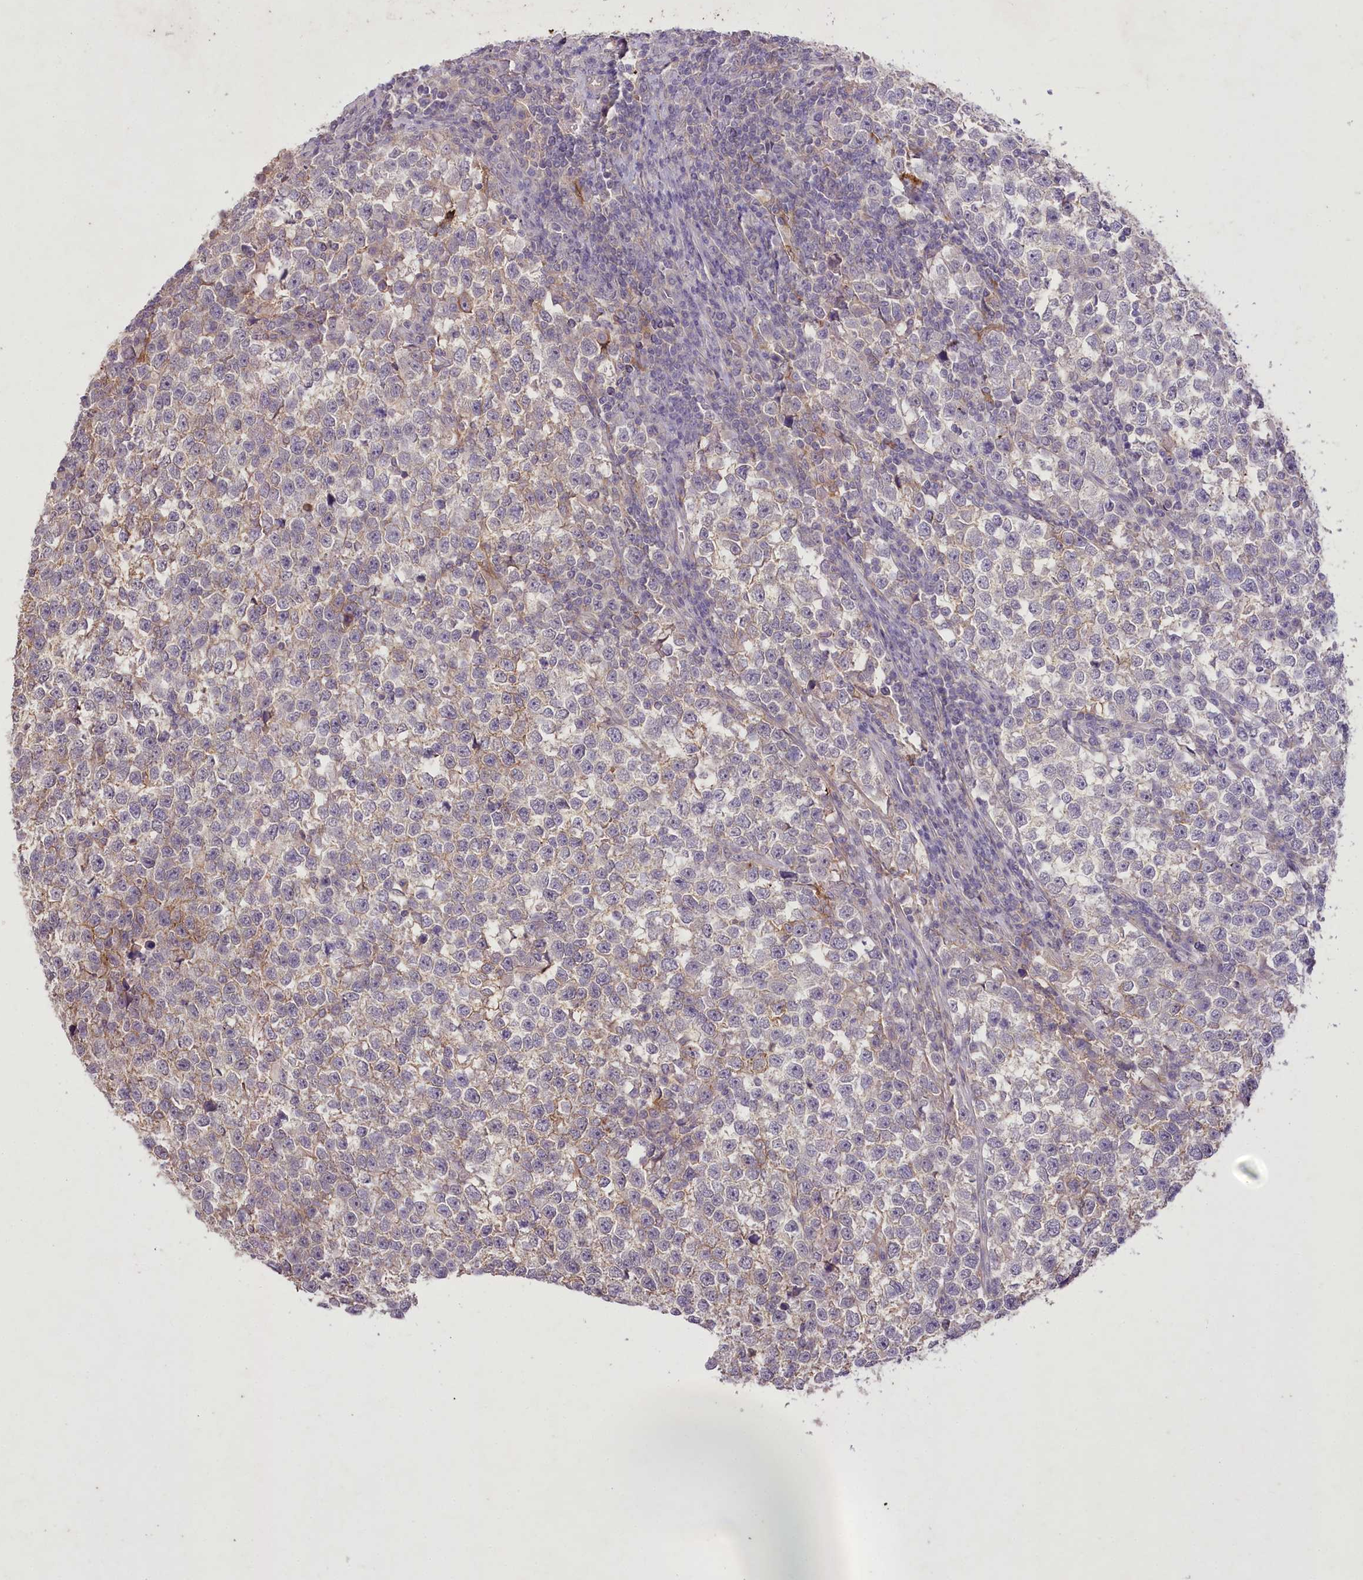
{"staining": {"intensity": "weak", "quantity": "<25%", "location": "cytoplasmic/membranous"}, "tissue": "testis cancer", "cell_type": "Tumor cells", "image_type": "cancer", "snomed": [{"axis": "morphology", "description": "Normal tissue, NOS"}, {"axis": "morphology", "description": "Seminoma, NOS"}, {"axis": "topography", "description": "Testis"}], "caption": "Immunohistochemistry micrograph of neoplastic tissue: seminoma (testis) stained with DAB displays no significant protein staining in tumor cells.", "gene": "ENPP1", "patient": {"sex": "male", "age": 43}}